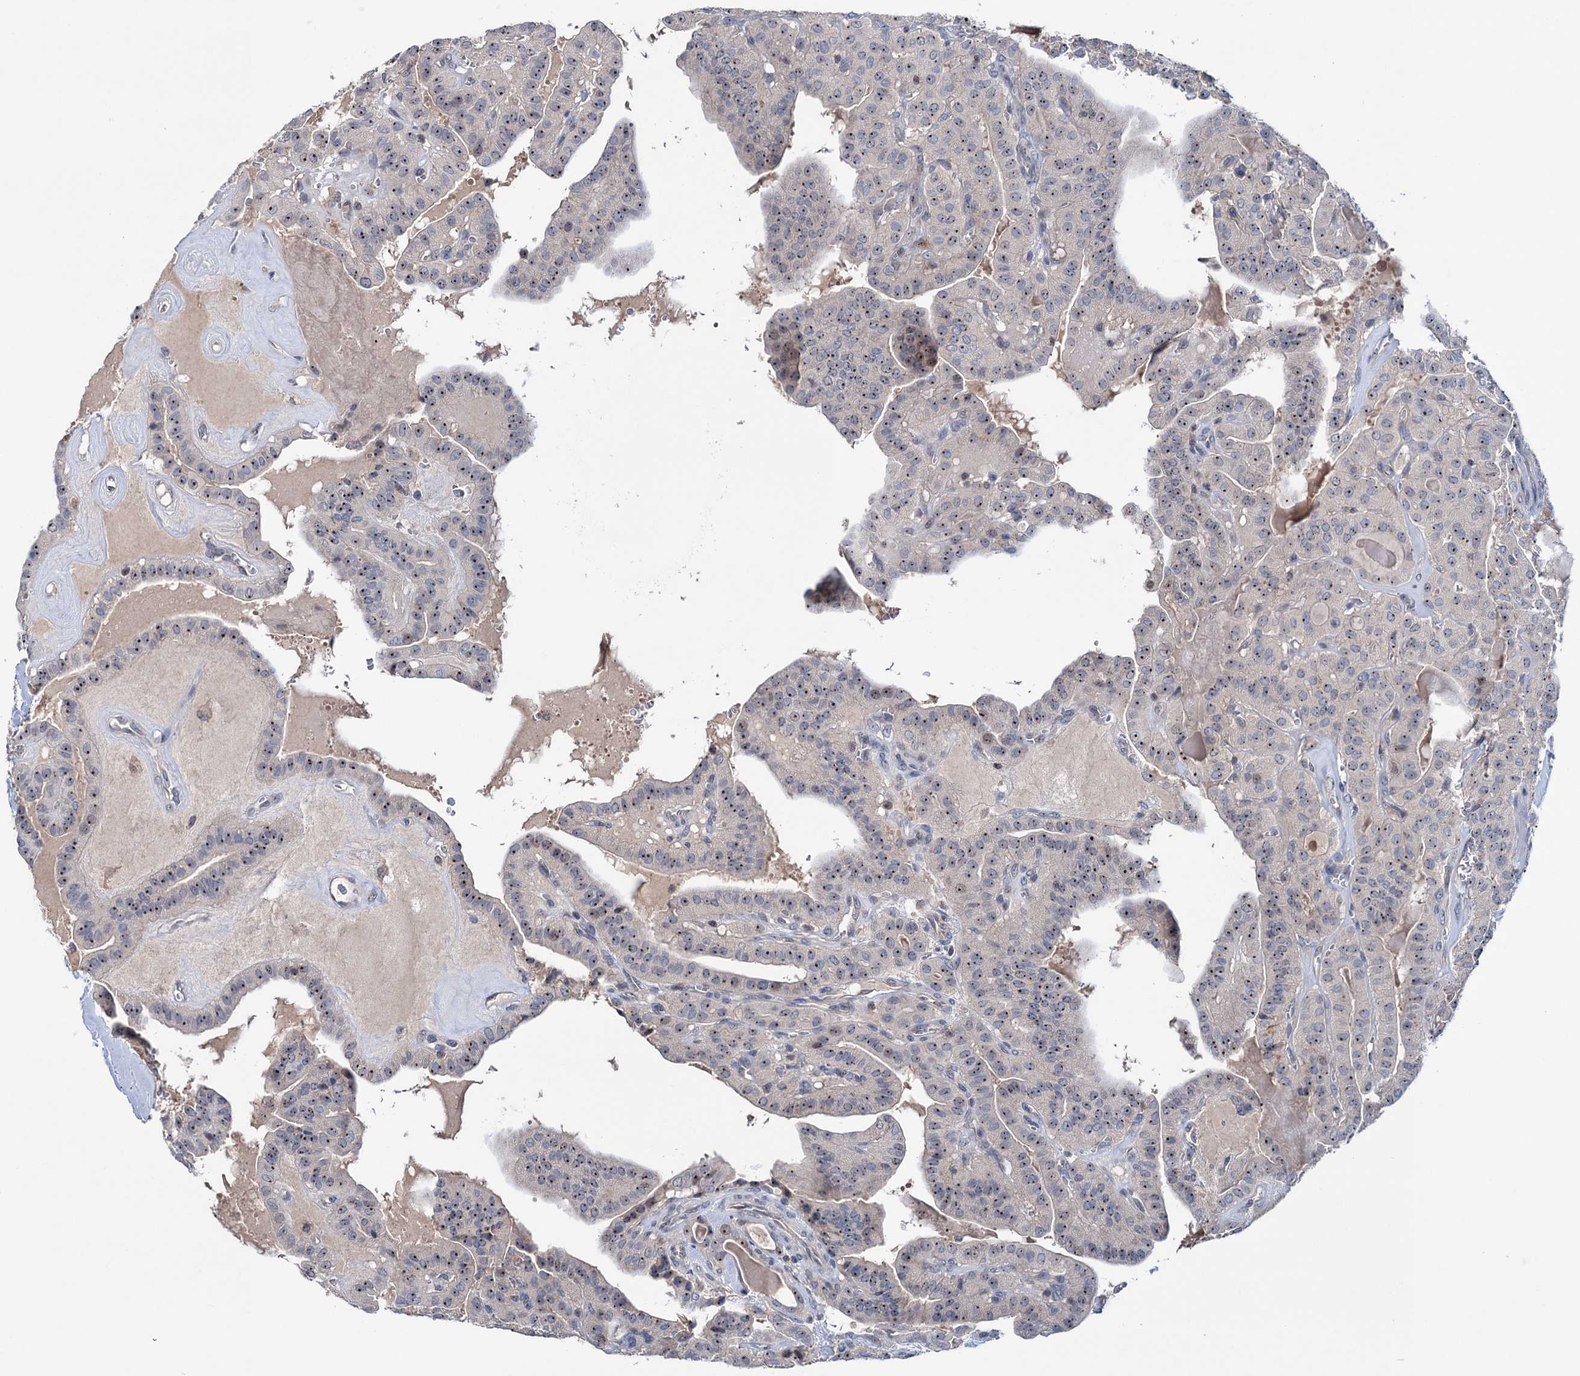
{"staining": {"intensity": "moderate", "quantity": "25%-75%", "location": "nuclear"}, "tissue": "thyroid cancer", "cell_type": "Tumor cells", "image_type": "cancer", "snomed": [{"axis": "morphology", "description": "Papillary adenocarcinoma, NOS"}, {"axis": "topography", "description": "Thyroid gland"}], "caption": "A photomicrograph showing moderate nuclear staining in approximately 25%-75% of tumor cells in thyroid cancer, as visualized by brown immunohistochemical staining.", "gene": "HTR3B", "patient": {"sex": "male", "age": 52}}